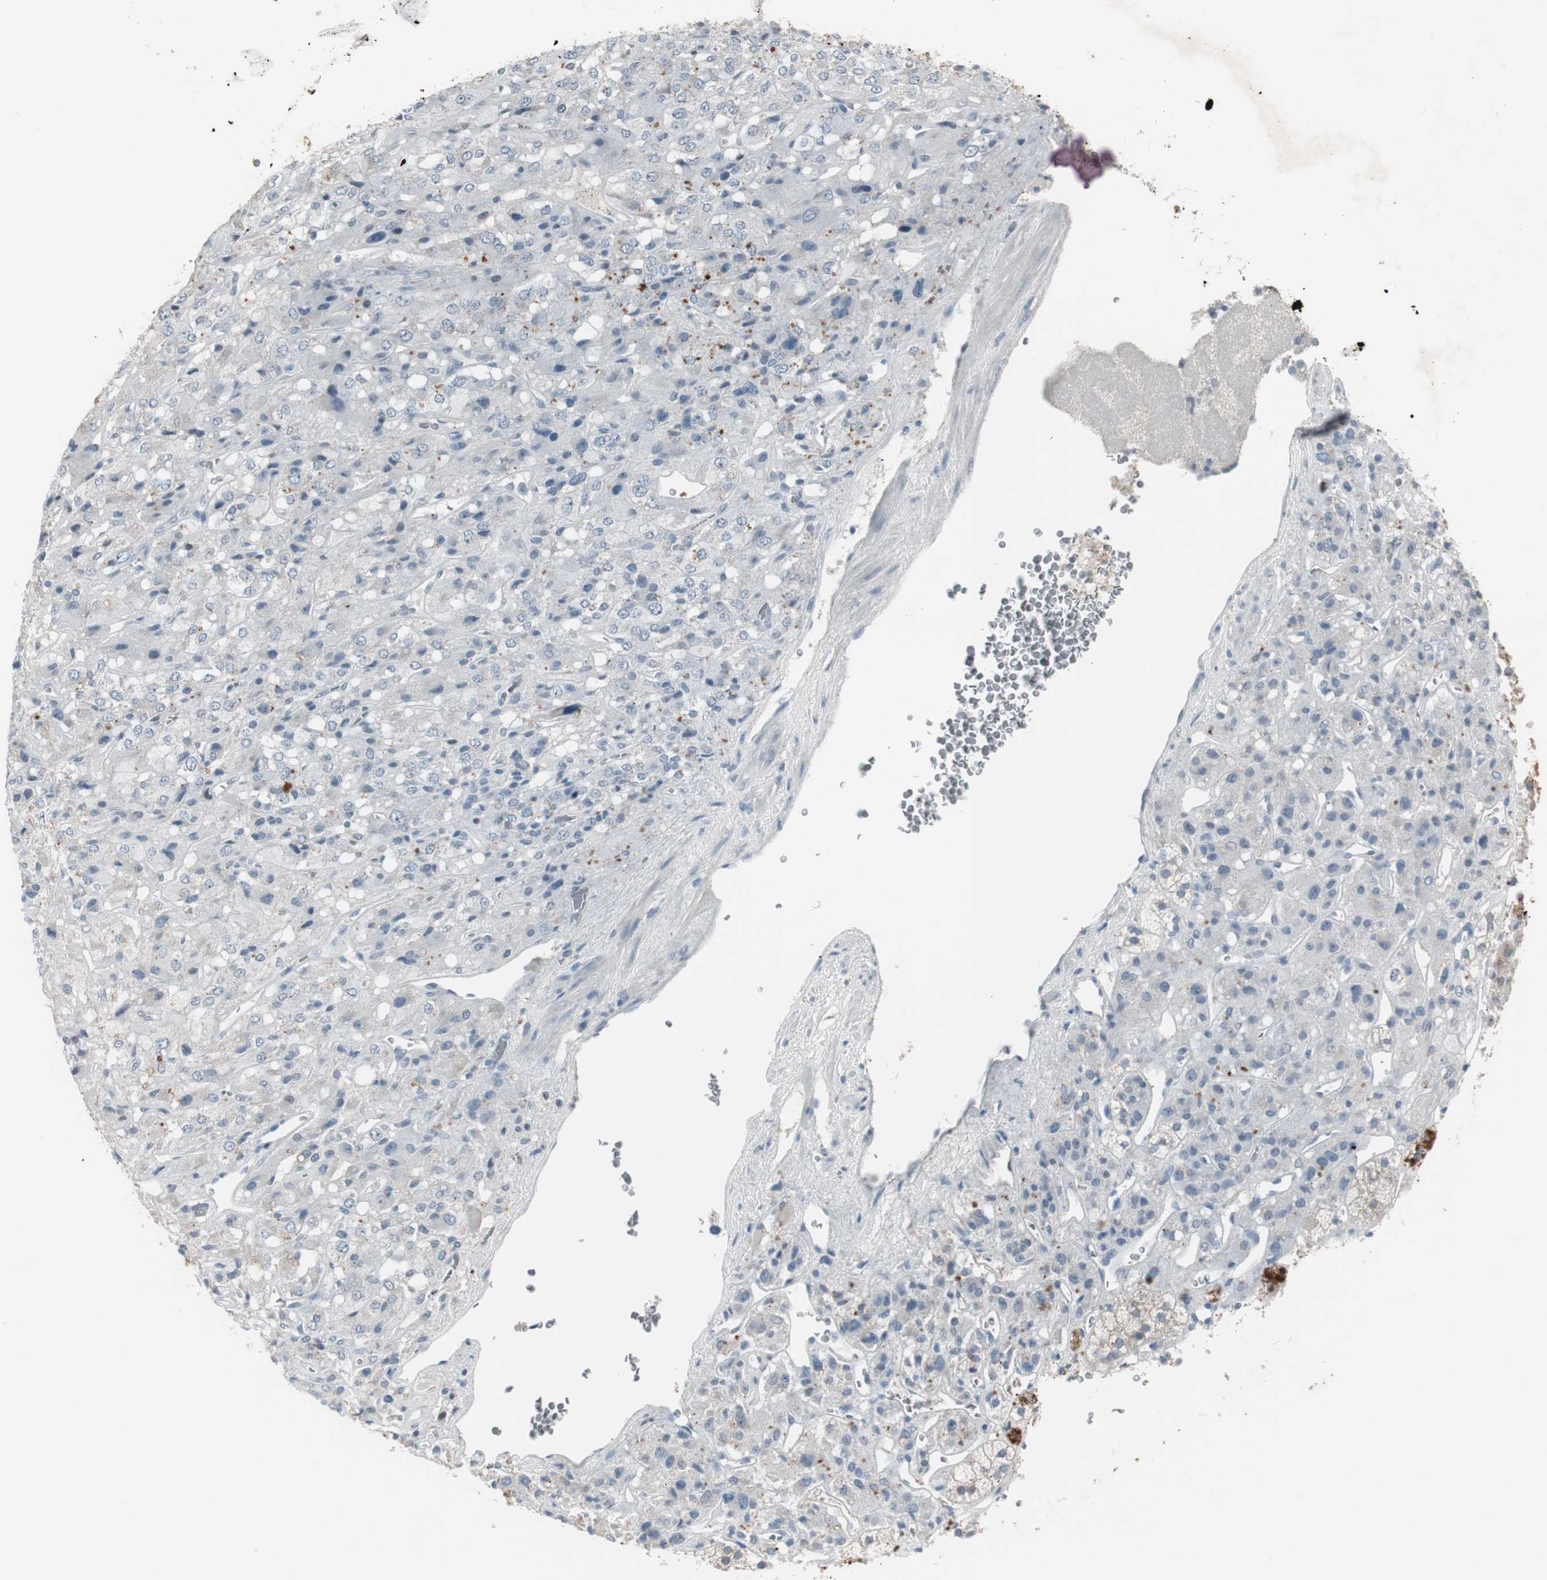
{"staining": {"intensity": "moderate", "quantity": "<25%", "location": "cytoplasmic/membranous"}, "tissue": "adrenal gland", "cell_type": "Glandular cells", "image_type": "normal", "snomed": [{"axis": "morphology", "description": "Normal tissue, NOS"}, {"axis": "topography", "description": "Adrenal gland"}], "caption": "Benign adrenal gland displays moderate cytoplasmic/membranous expression in about <25% of glandular cells The protein is shown in brown color, while the nuclei are stained blue..", "gene": "KHK", "patient": {"sex": "female", "age": 44}}